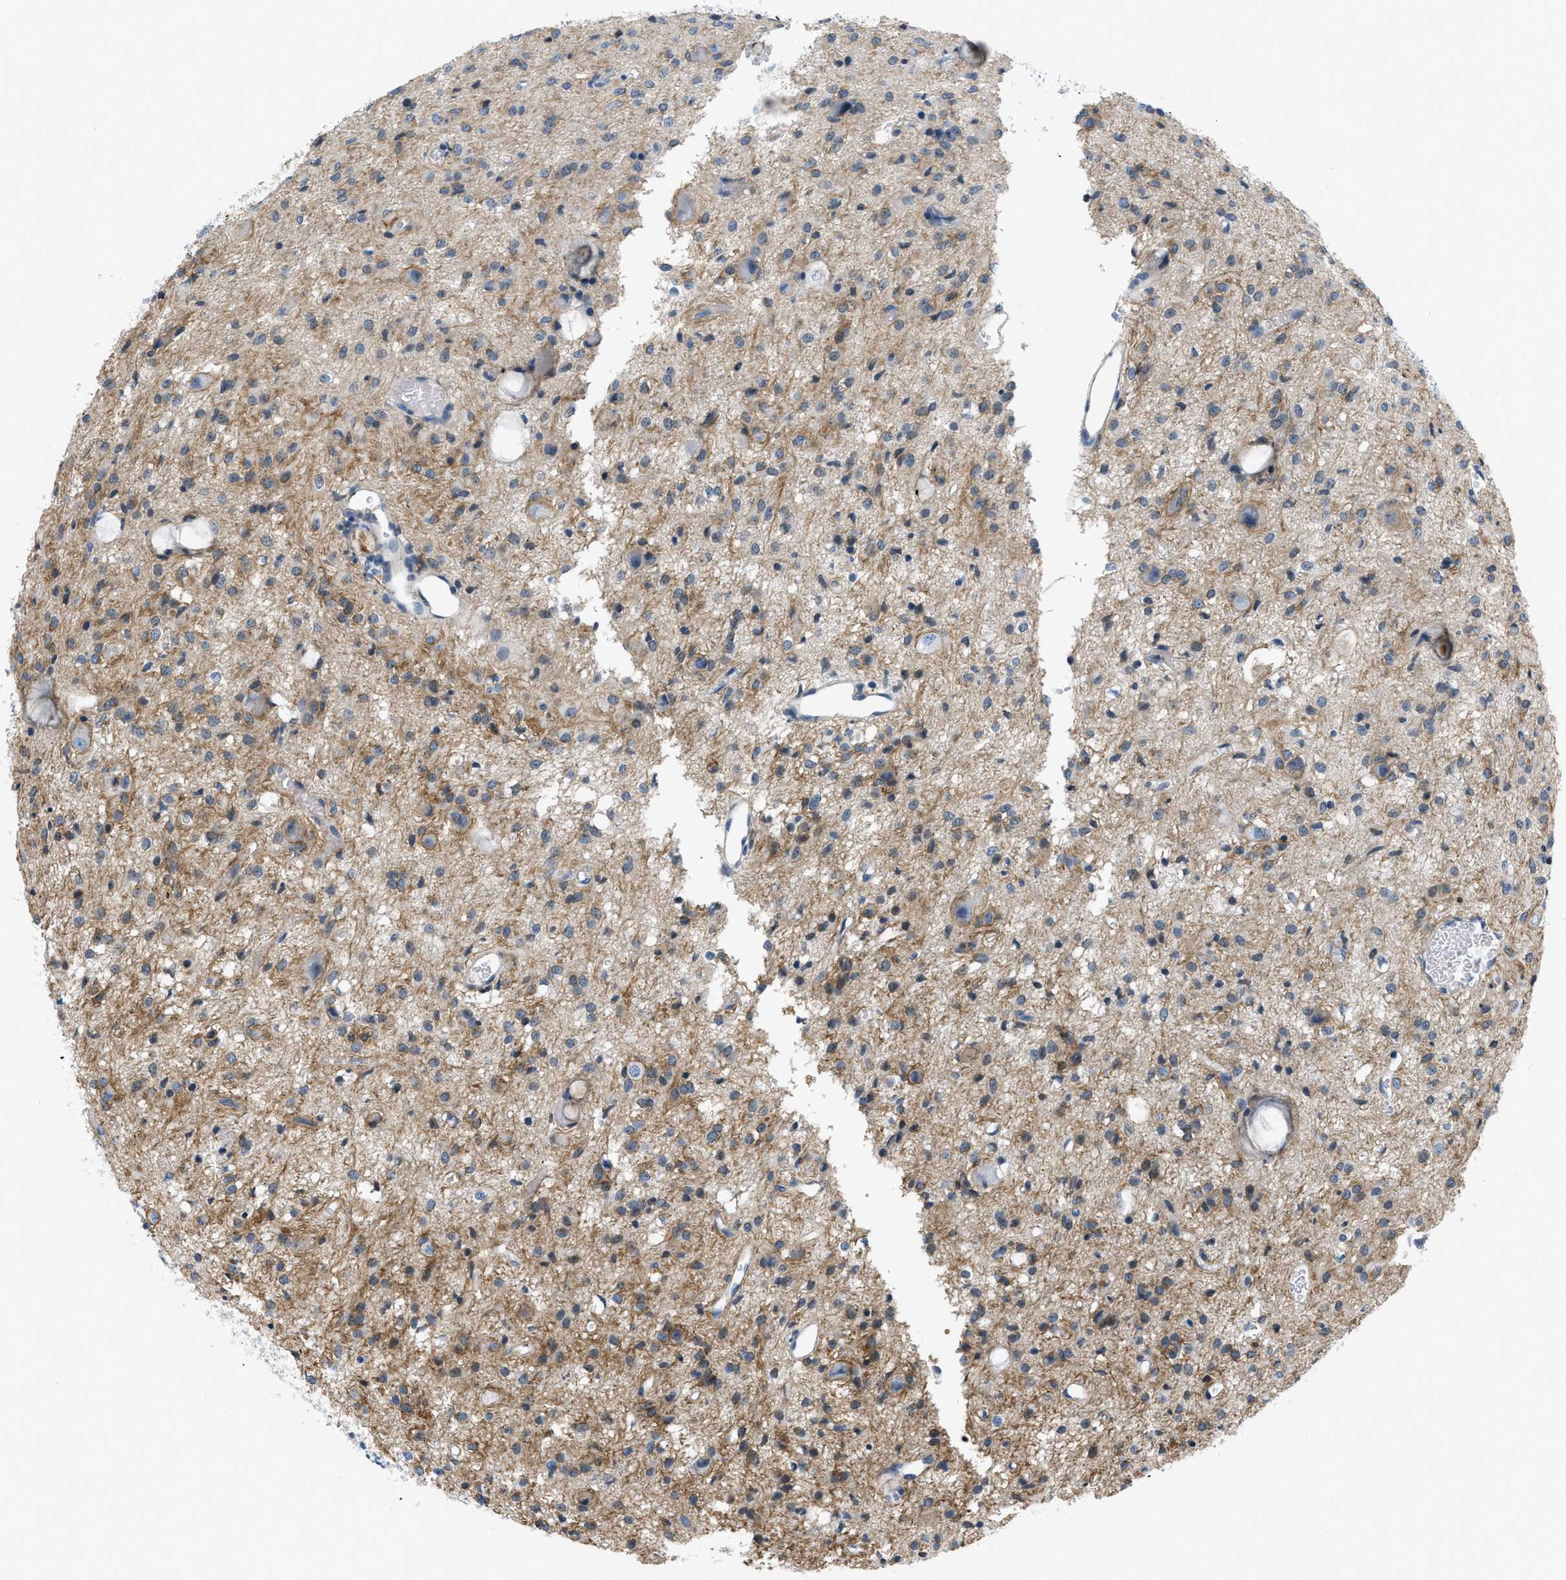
{"staining": {"intensity": "moderate", "quantity": "<25%", "location": "cytoplasmic/membranous"}, "tissue": "glioma", "cell_type": "Tumor cells", "image_type": "cancer", "snomed": [{"axis": "morphology", "description": "Glioma, malignant, High grade"}, {"axis": "topography", "description": "Brain"}], "caption": "Tumor cells reveal low levels of moderate cytoplasmic/membranous positivity in about <25% of cells in glioma.", "gene": "FBN1", "patient": {"sex": "female", "age": 59}}